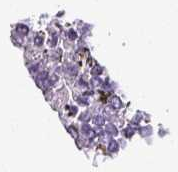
{"staining": {"intensity": "negative", "quantity": "none", "location": "none"}, "tissue": "lymphoma", "cell_type": "Tumor cells", "image_type": "cancer", "snomed": [{"axis": "morphology", "description": "Malignant lymphoma, non-Hodgkin's type, Low grade"}, {"axis": "topography", "description": "Spleen"}], "caption": "DAB (3,3'-diaminobenzidine) immunohistochemical staining of human low-grade malignant lymphoma, non-Hodgkin's type exhibits no significant positivity in tumor cells.", "gene": "RAX2", "patient": {"sex": "female", "age": 19}}